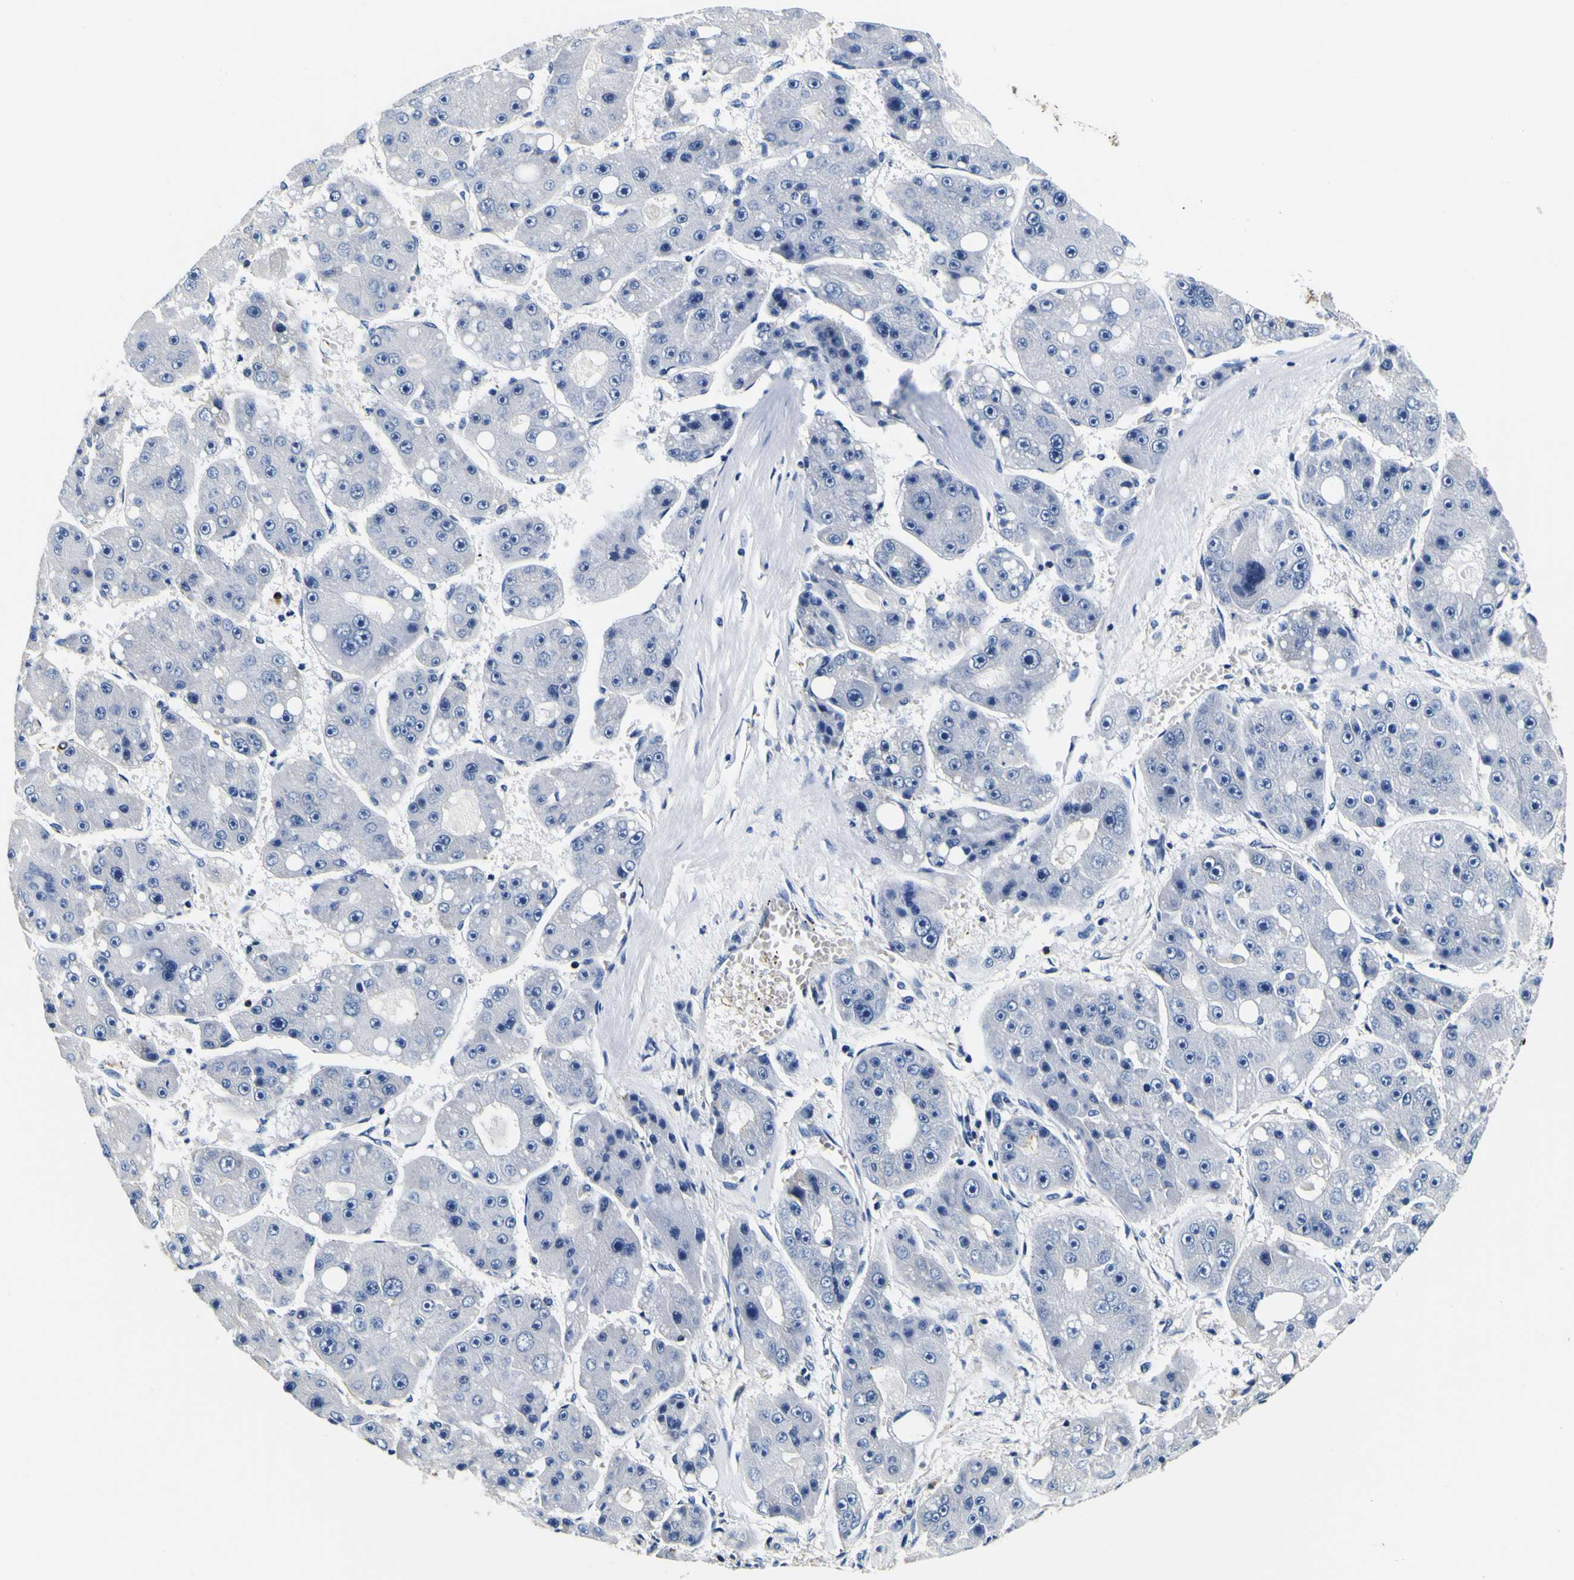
{"staining": {"intensity": "negative", "quantity": "none", "location": "none"}, "tissue": "liver cancer", "cell_type": "Tumor cells", "image_type": "cancer", "snomed": [{"axis": "morphology", "description": "Carcinoma, Hepatocellular, NOS"}, {"axis": "topography", "description": "Liver"}], "caption": "This is an IHC histopathology image of liver cancer (hepatocellular carcinoma). There is no staining in tumor cells.", "gene": "TUBA1B", "patient": {"sex": "female", "age": 61}}